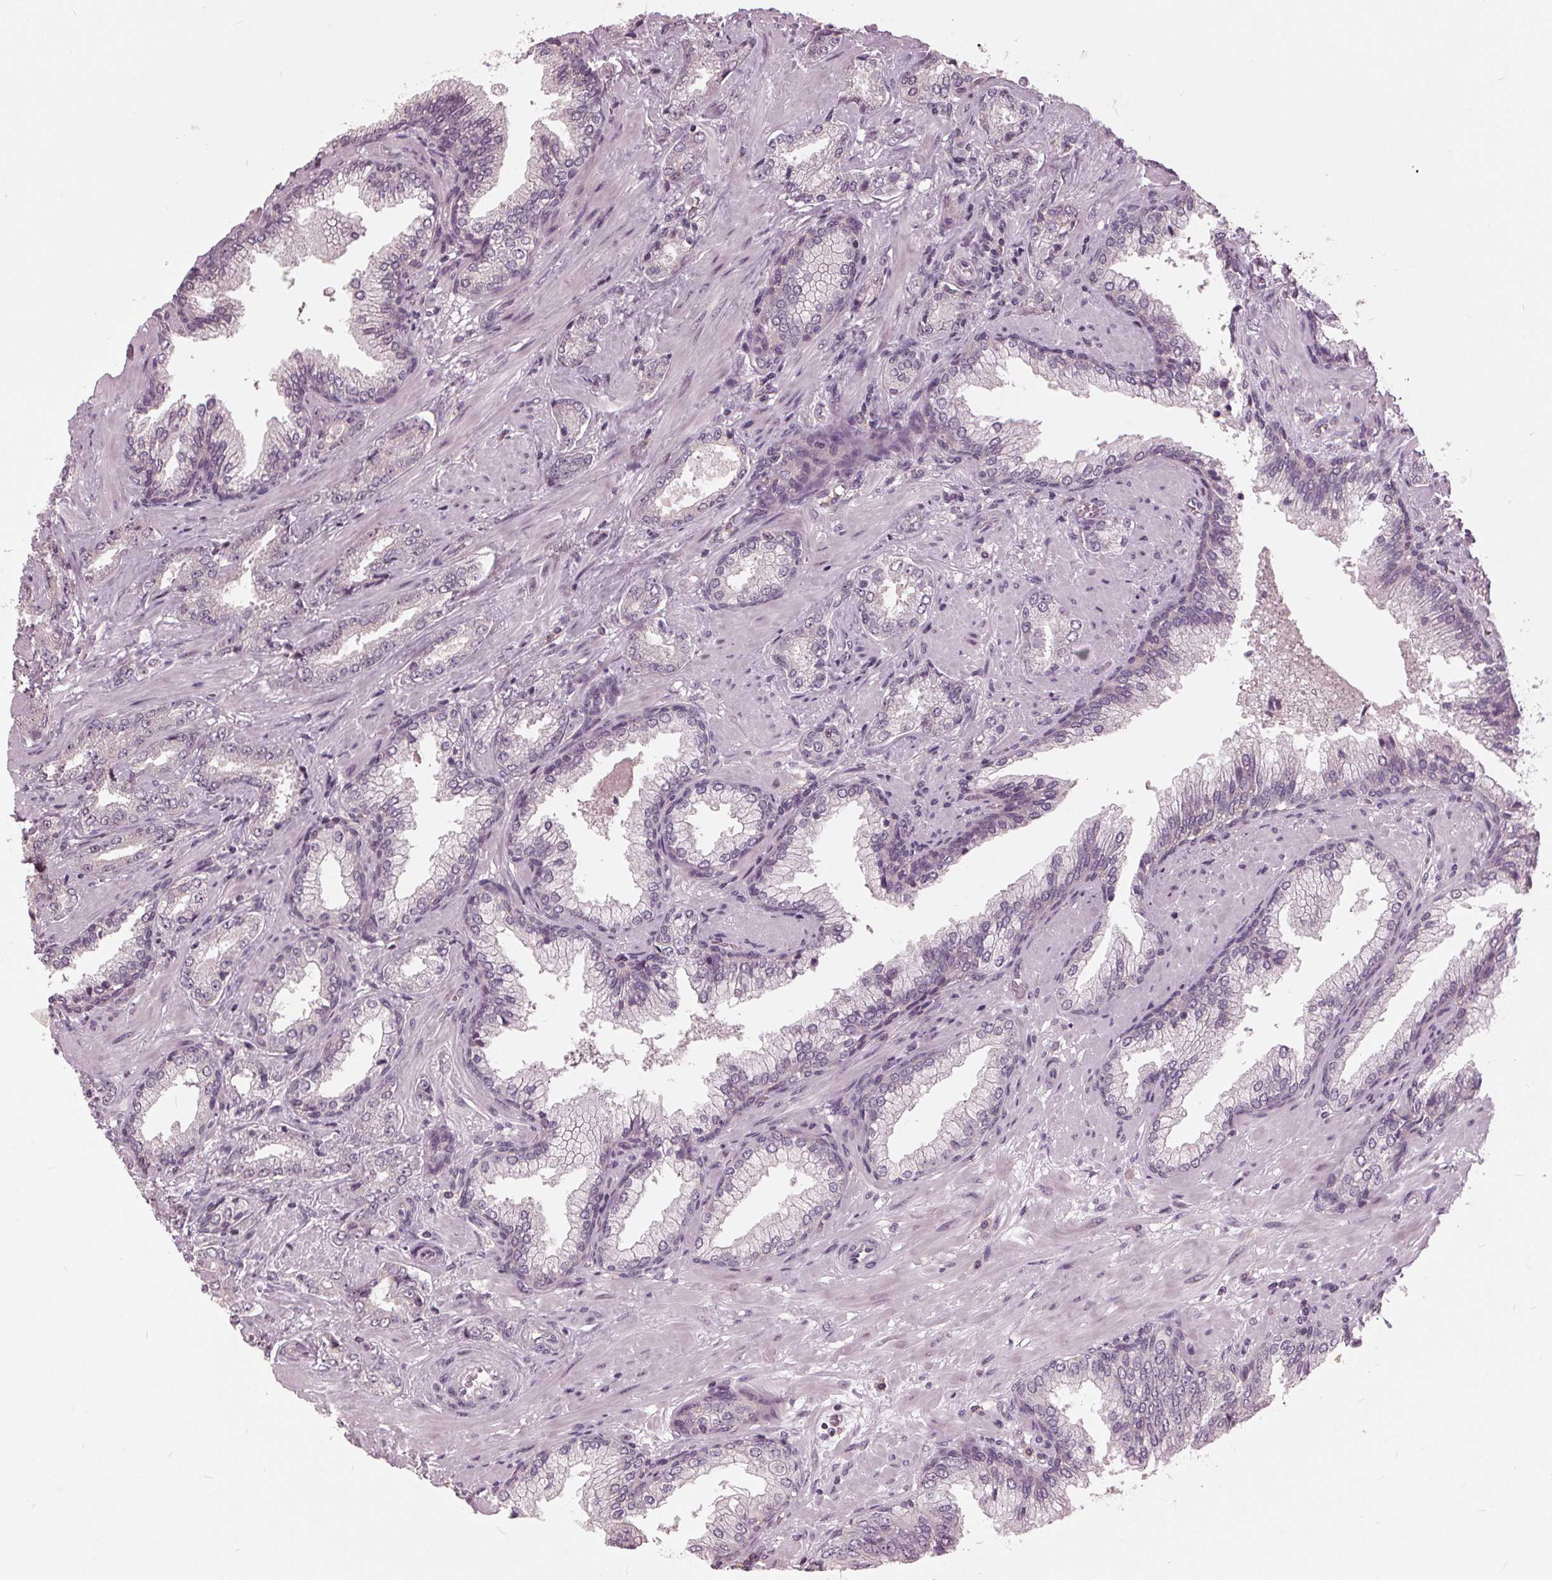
{"staining": {"intensity": "negative", "quantity": "none", "location": "none"}, "tissue": "prostate cancer", "cell_type": "Tumor cells", "image_type": "cancer", "snomed": [{"axis": "morphology", "description": "Adenocarcinoma, Low grade"}, {"axis": "topography", "description": "Prostate"}], "caption": "There is no significant positivity in tumor cells of prostate cancer (adenocarcinoma (low-grade)). Brightfield microscopy of immunohistochemistry stained with DAB (brown) and hematoxylin (blue), captured at high magnification.", "gene": "SIGLEC6", "patient": {"sex": "male", "age": 61}}